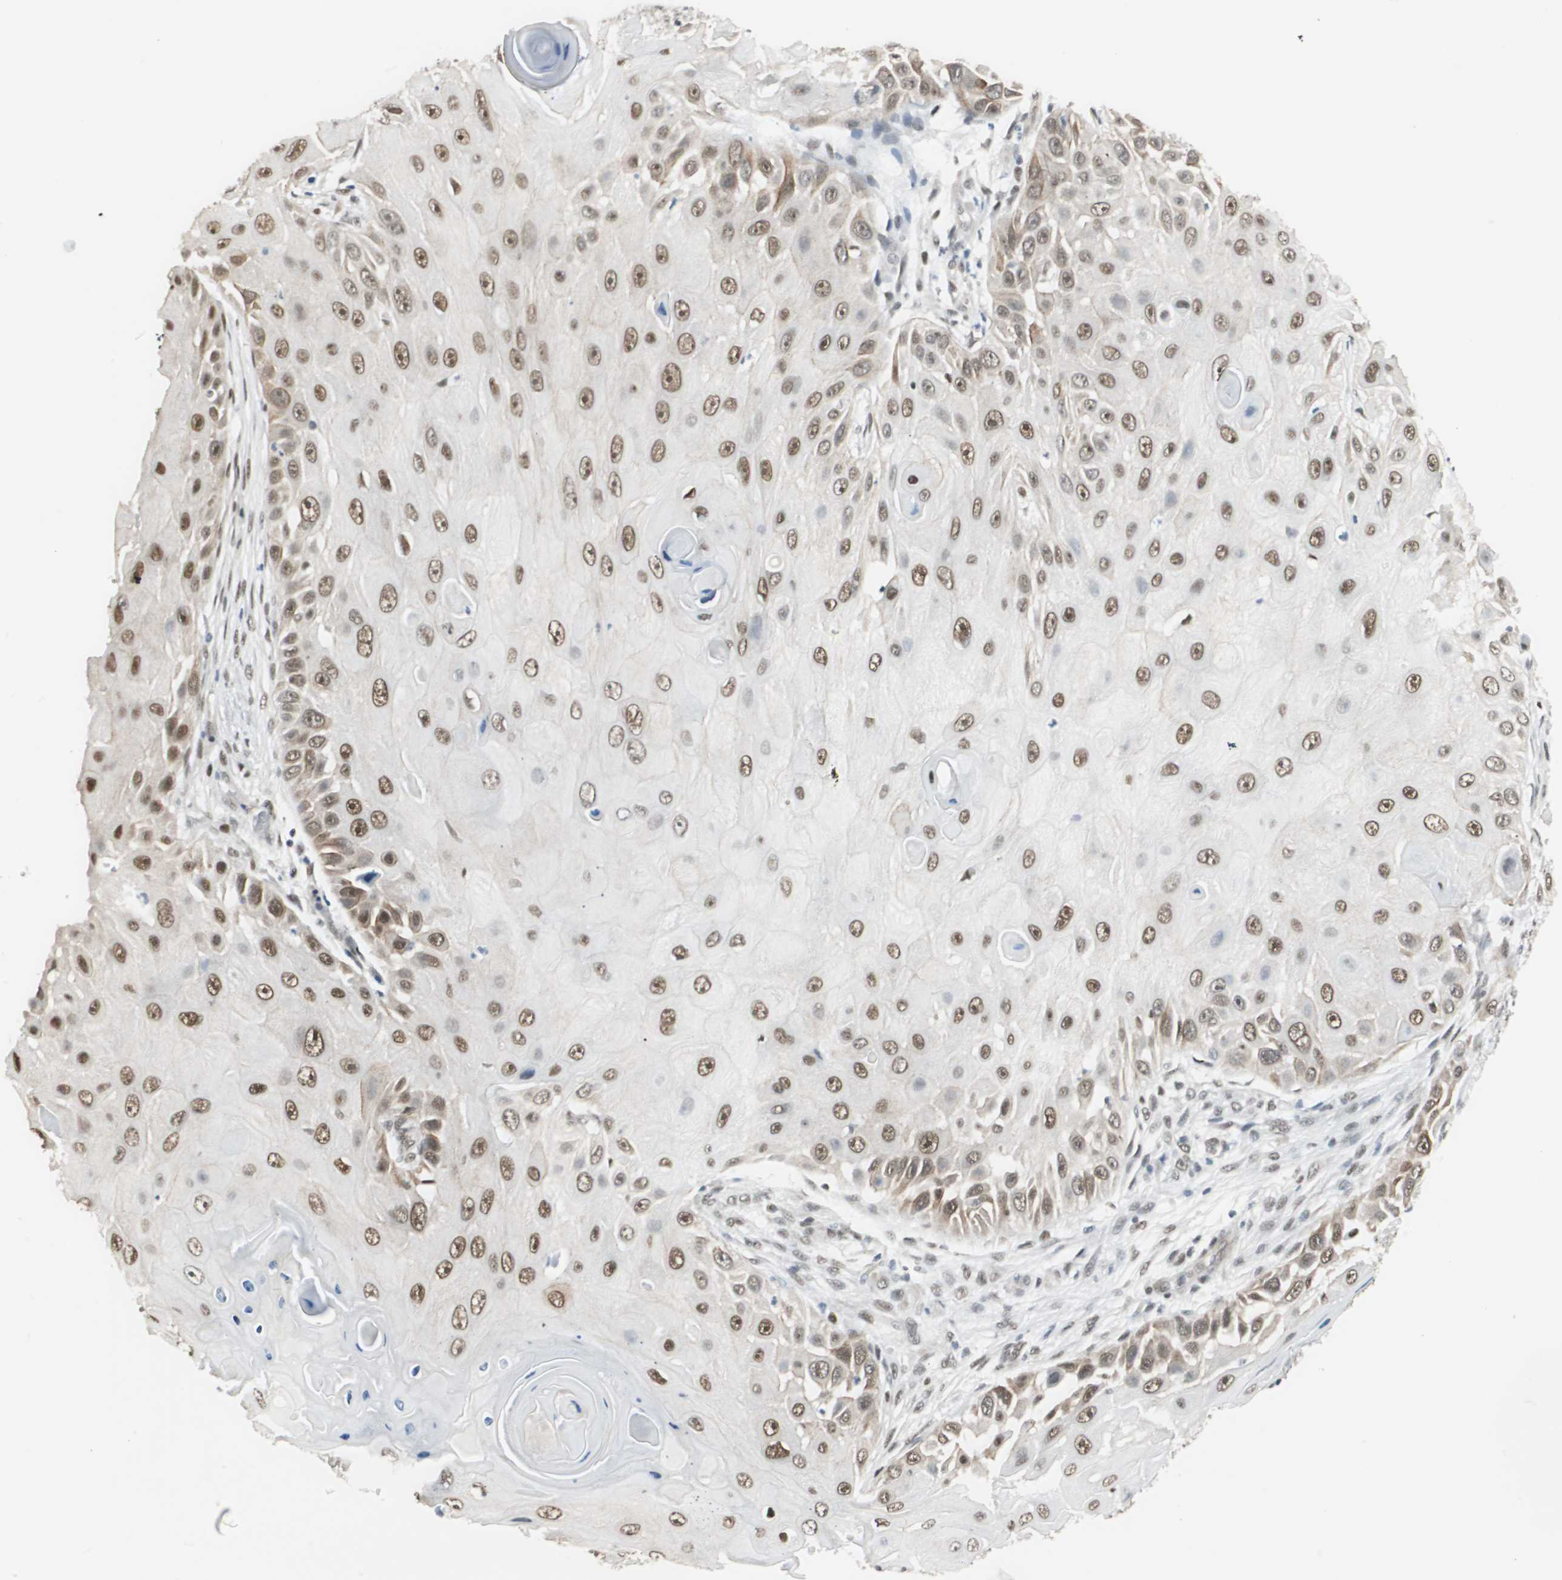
{"staining": {"intensity": "moderate", "quantity": ">75%", "location": "nuclear"}, "tissue": "skin cancer", "cell_type": "Tumor cells", "image_type": "cancer", "snomed": [{"axis": "morphology", "description": "Squamous cell carcinoma, NOS"}, {"axis": "topography", "description": "Skin"}], "caption": "Protein expression analysis of squamous cell carcinoma (skin) exhibits moderate nuclear staining in approximately >75% of tumor cells. (IHC, brightfield microscopy, high magnification).", "gene": "ZBTB17", "patient": {"sex": "female", "age": 44}}